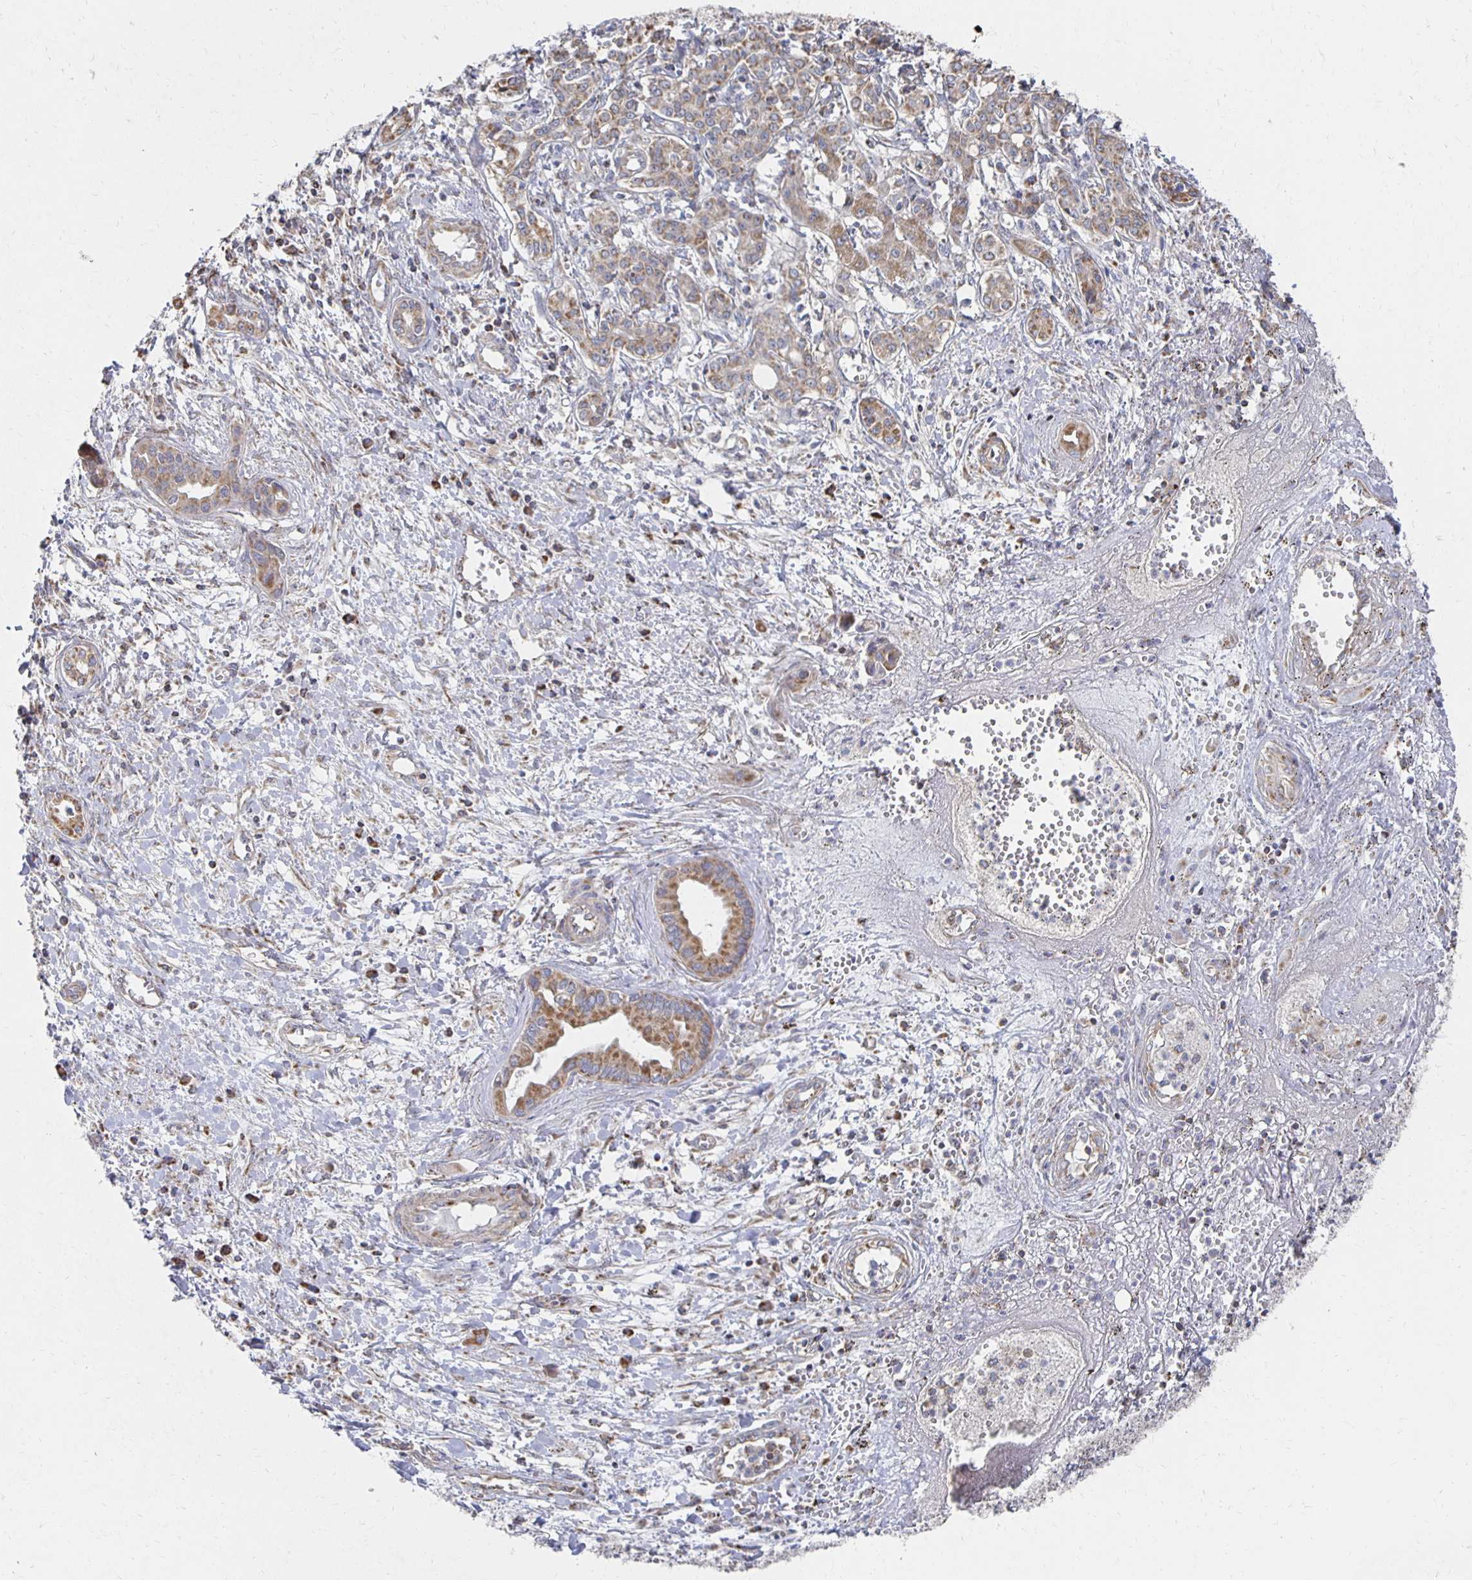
{"staining": {"intensity": "moderate", "quantity": ">75%", "location": "cytoplasmic/membranous"}, "tissue": "liver cancer", "cell_type": "Tumor cells", "image_type": "cancer", "snomed": [{"axis": "morphology", "description": "Cholangiocarcinoma"}, {"axis": "topography", "description": "Liver"}], "caption": "The immunohistochemical stain shows moderate cytoplasmic/membranous expression in tumor cells of liver cancer (cholangiocarcinoma) tissue.", "gene": "NKX2-8", "patient": {"sex": "female", "age": 64}}